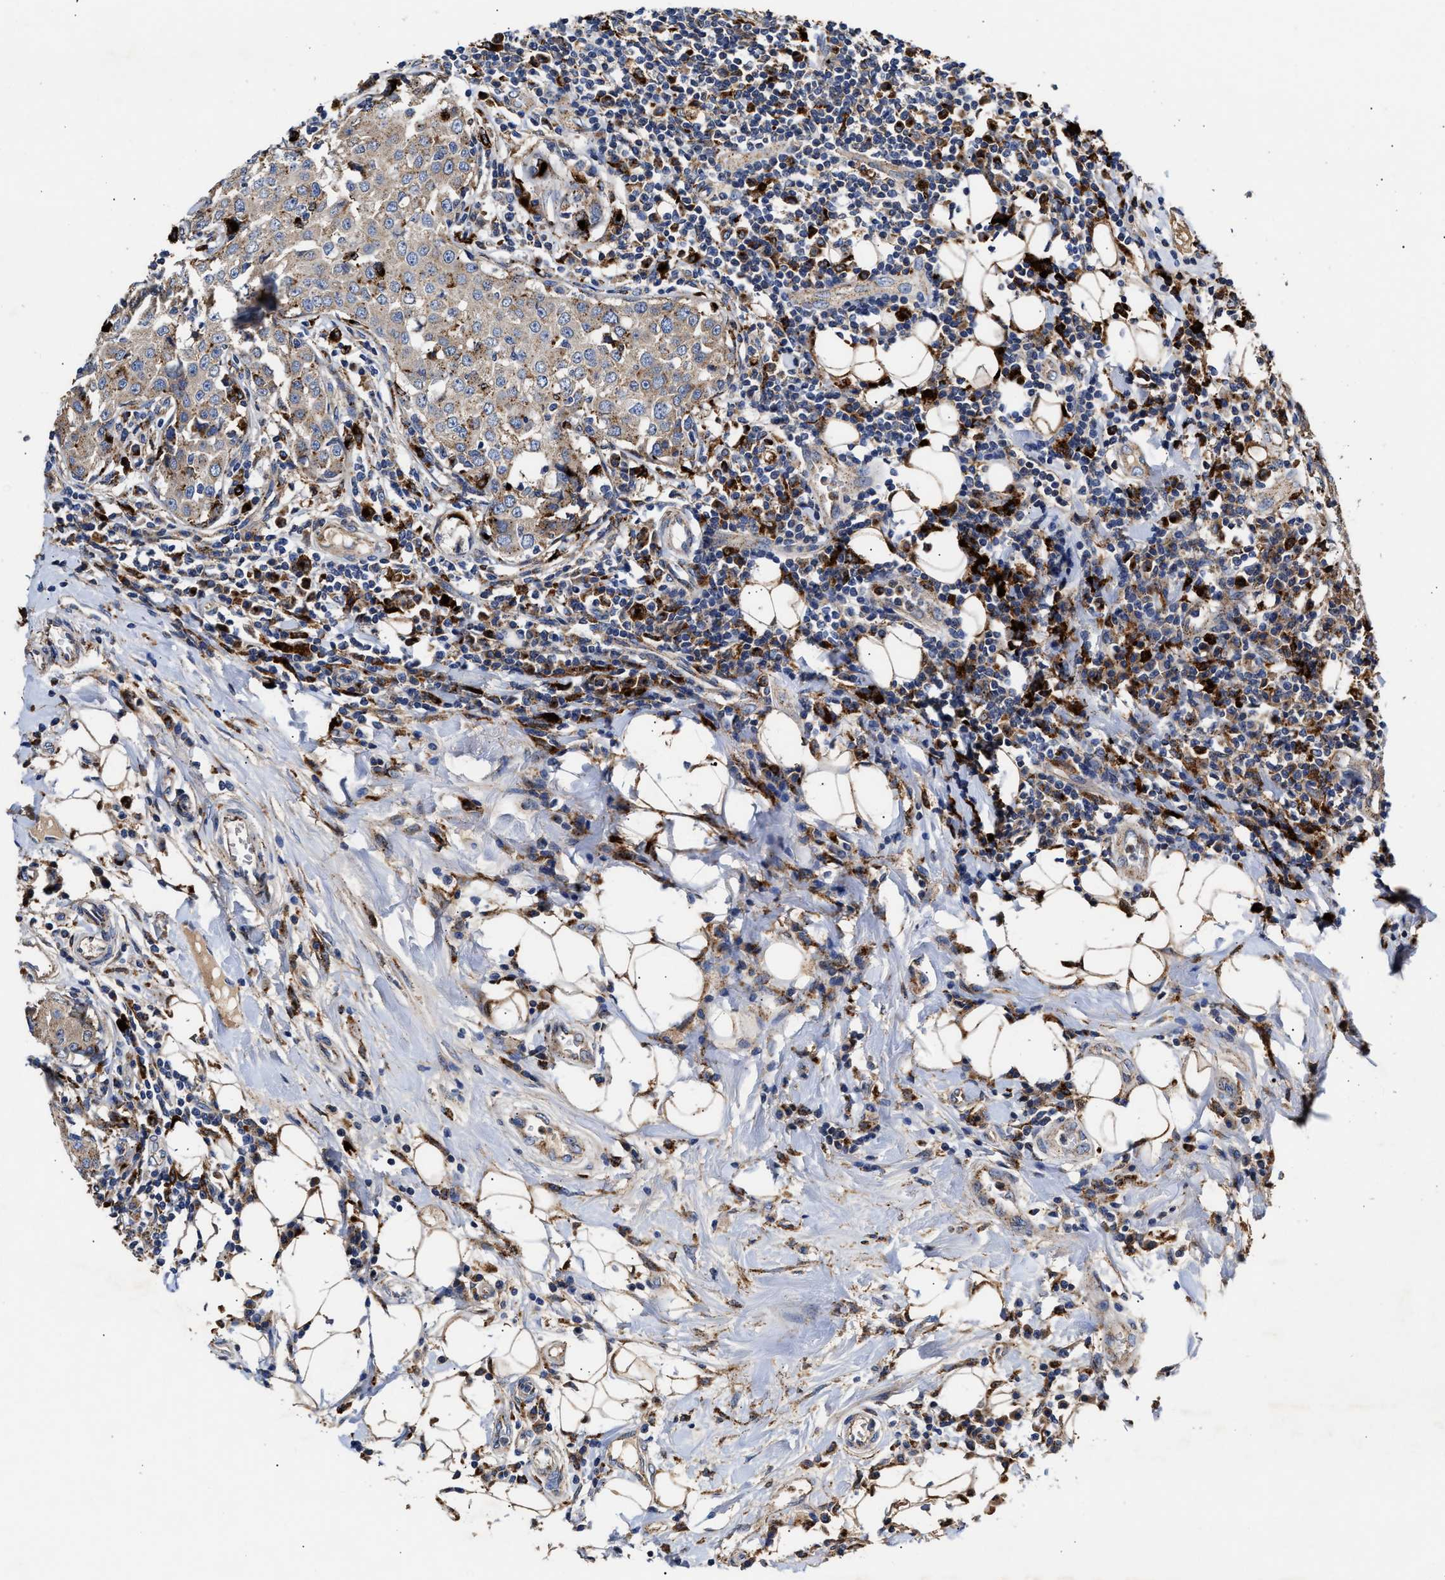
{"staining": {"intensity": "moderate", "quantity": ">75%", "location": "cytoplasmic/membranous"}, "tissue": "breast cancer", "cell_type": "Tumor cells", "image_type": "cancer", "snomed": [{"axis": "morphology", "description": "Duct carcinoma"}, {"axis": "topography", "description": "Breast"}], "caption": "The micrograph displays a brown stain indicating the presence of a protein in the cytoplasmic/membranous of tumor cells in infiltrating ductal carcinoma (breast). (IHC, brightfield microscopy, high magnification).", "gene": "CCDC146", "patient": {"sex": "female", "age": 27}}